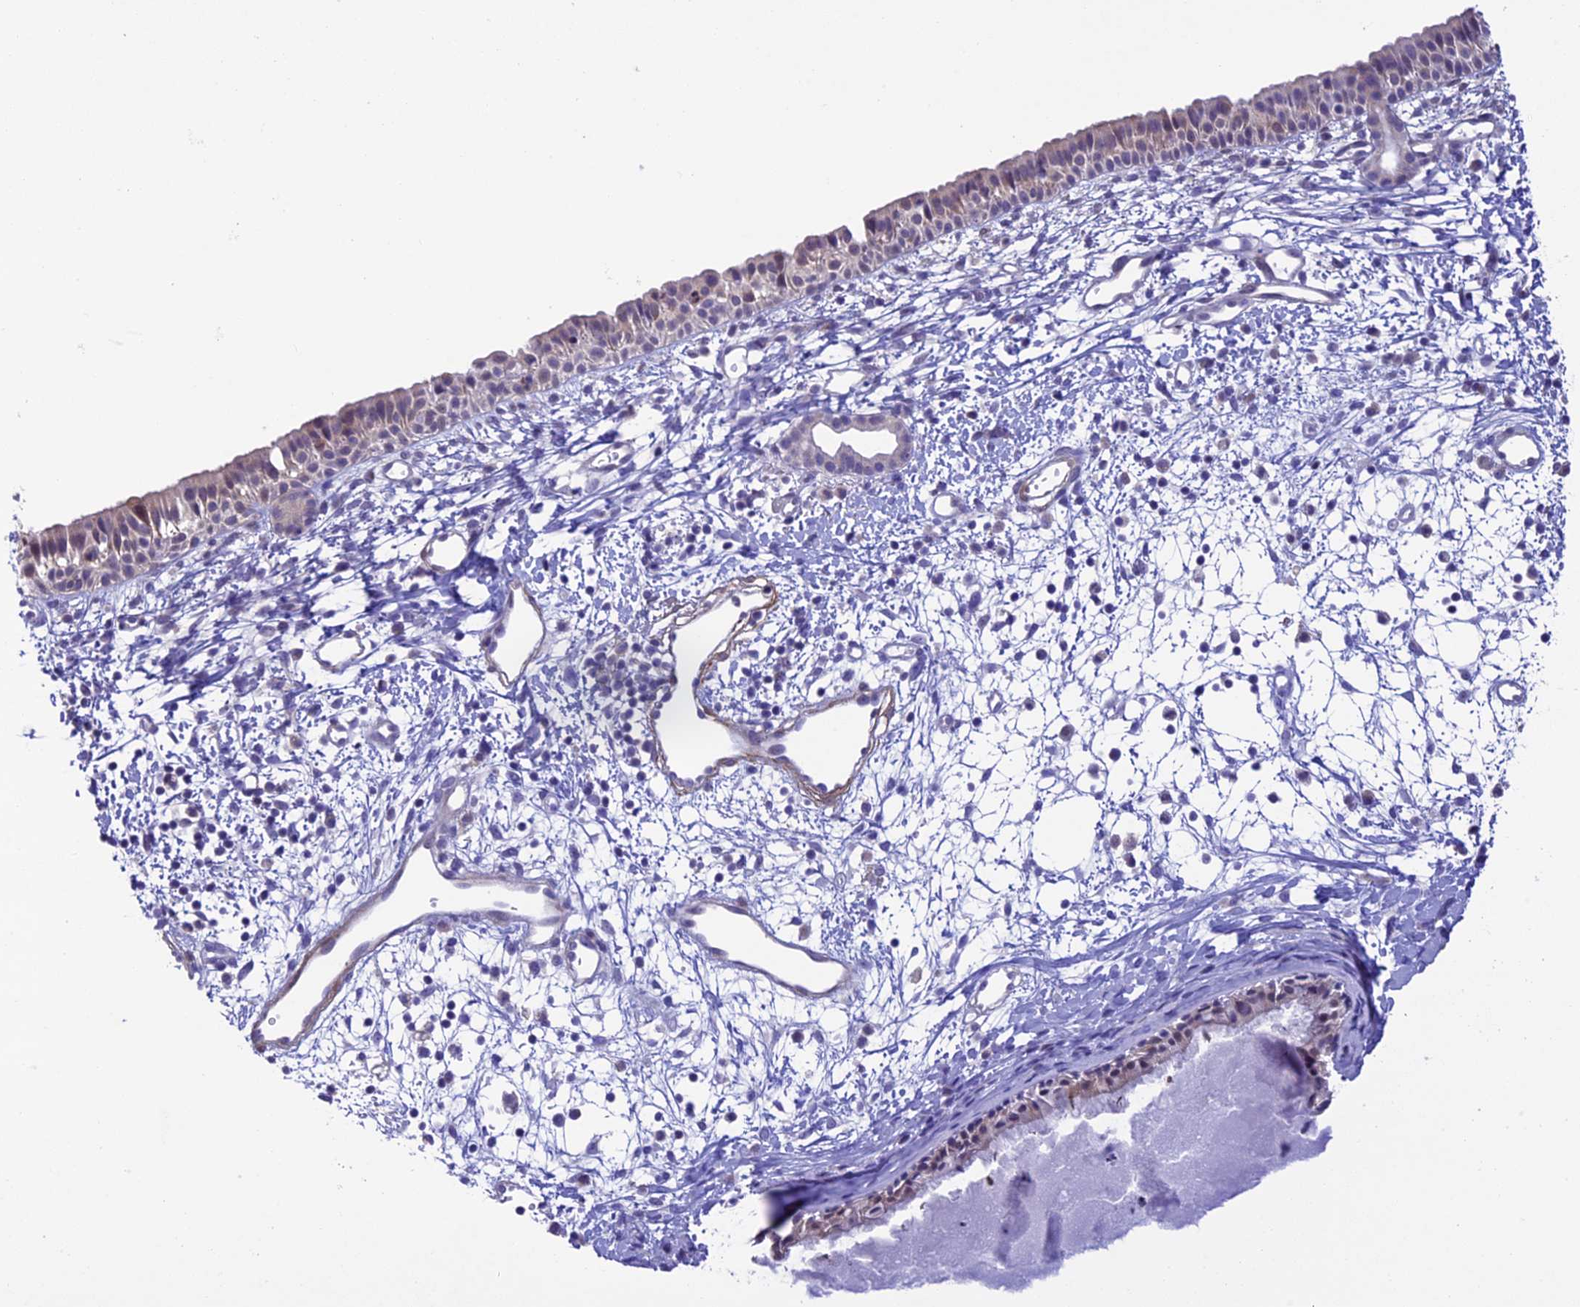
{"staining": {"intensity": "negative", "quantity": "none", "location": "none"}, "tissue": "nasopharynx", "cell_type": "Respiratory epithelial cells", "image_type": "normal", "snomed": [{"axis": "morphology", "description": "Normal tissue, NOS"}, {"axis": "topography", "description": "Nasopharynx"}], "caption": "This is an immunohistochemistry (IHC) micrograph of unremarkable human nasopharynx. There is no positivity in respiratory epithelial cells.", "gene": "IGSF6", "patient": {"sex": "male", "age": 22}}